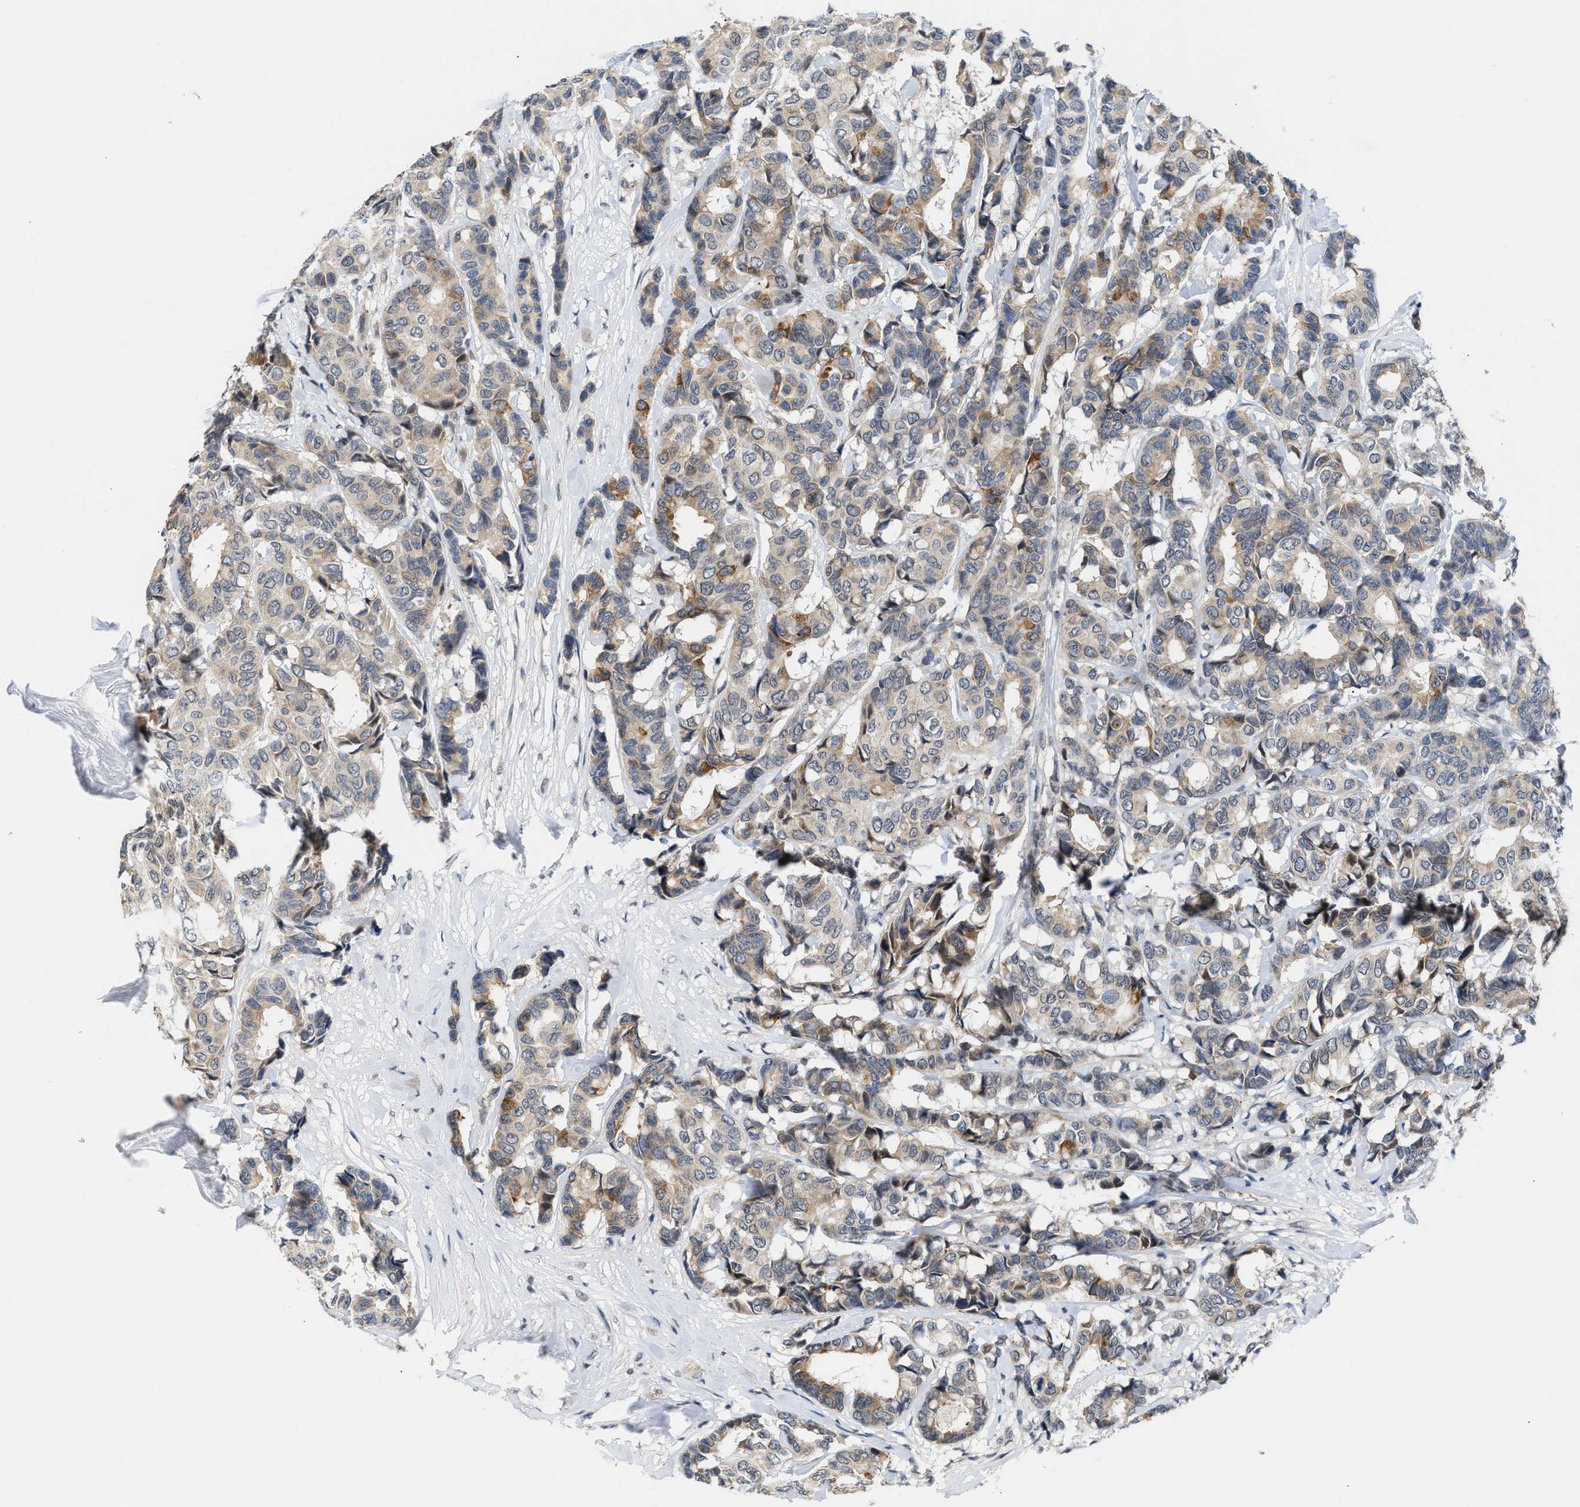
{"staining": {"intensity": "moderate", "quantity": "25%-75%", "location": "cytoplasmic/membranous"}, "tissue": "breast cancer", "cell_type": "Tumor cells", "image_type": "cancer", "snomed": [{"axis": "morphology", "description": "Duct carcinoma"}, {"axis": "topography", "description": "Breast"}], "caption": "Protein staining shows moderate cytoplasmic/membranous expression in about 25%-75% of tumor cells in intraductal carcinoma (breast).", "gene": "TXNRD3", "patient": {"sex": "female", "age": 87}}